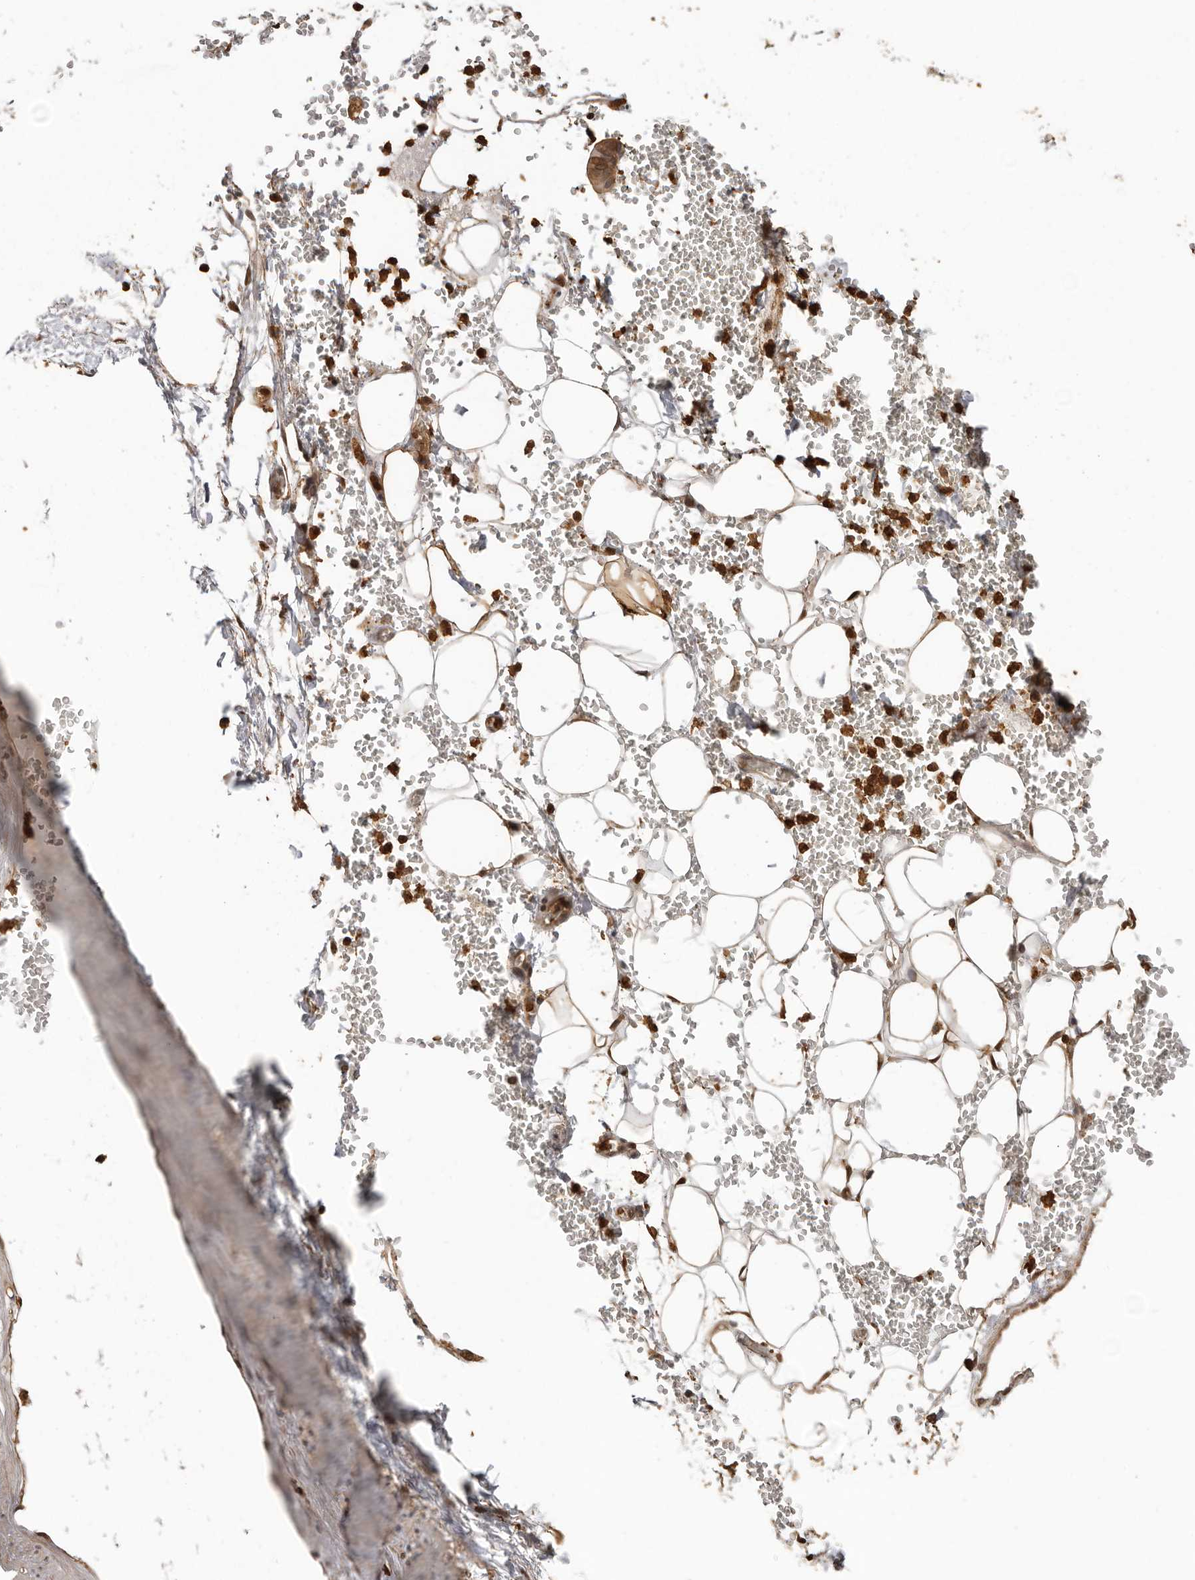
{"staining": {"intensity": "moderate", "quantity": ">75%", "location": "cytoplasmic/membranous"}, "tissue": "adipose tissue", "cell_type": "Adipocytes", "image_type": "normal", "snomed": [{"axis": "morphology", "description": "Normal tissue, NOS"}, {"axis": "morphology", "description": "Adenocarcinoma, NOS"}, {"axis": "topography", "description": "Pancreas"}, {"axis": "topography", "description": "Peripheral nerve tissue"}], "caption": "Immunohistochemical staining of normal adipose tissue reveals medium levels of moderate cytoplasmic/membranous expression in about >75% of adipocytes.", "gene": "PRR12", "patient": {"sex": "male", "age": 59}}